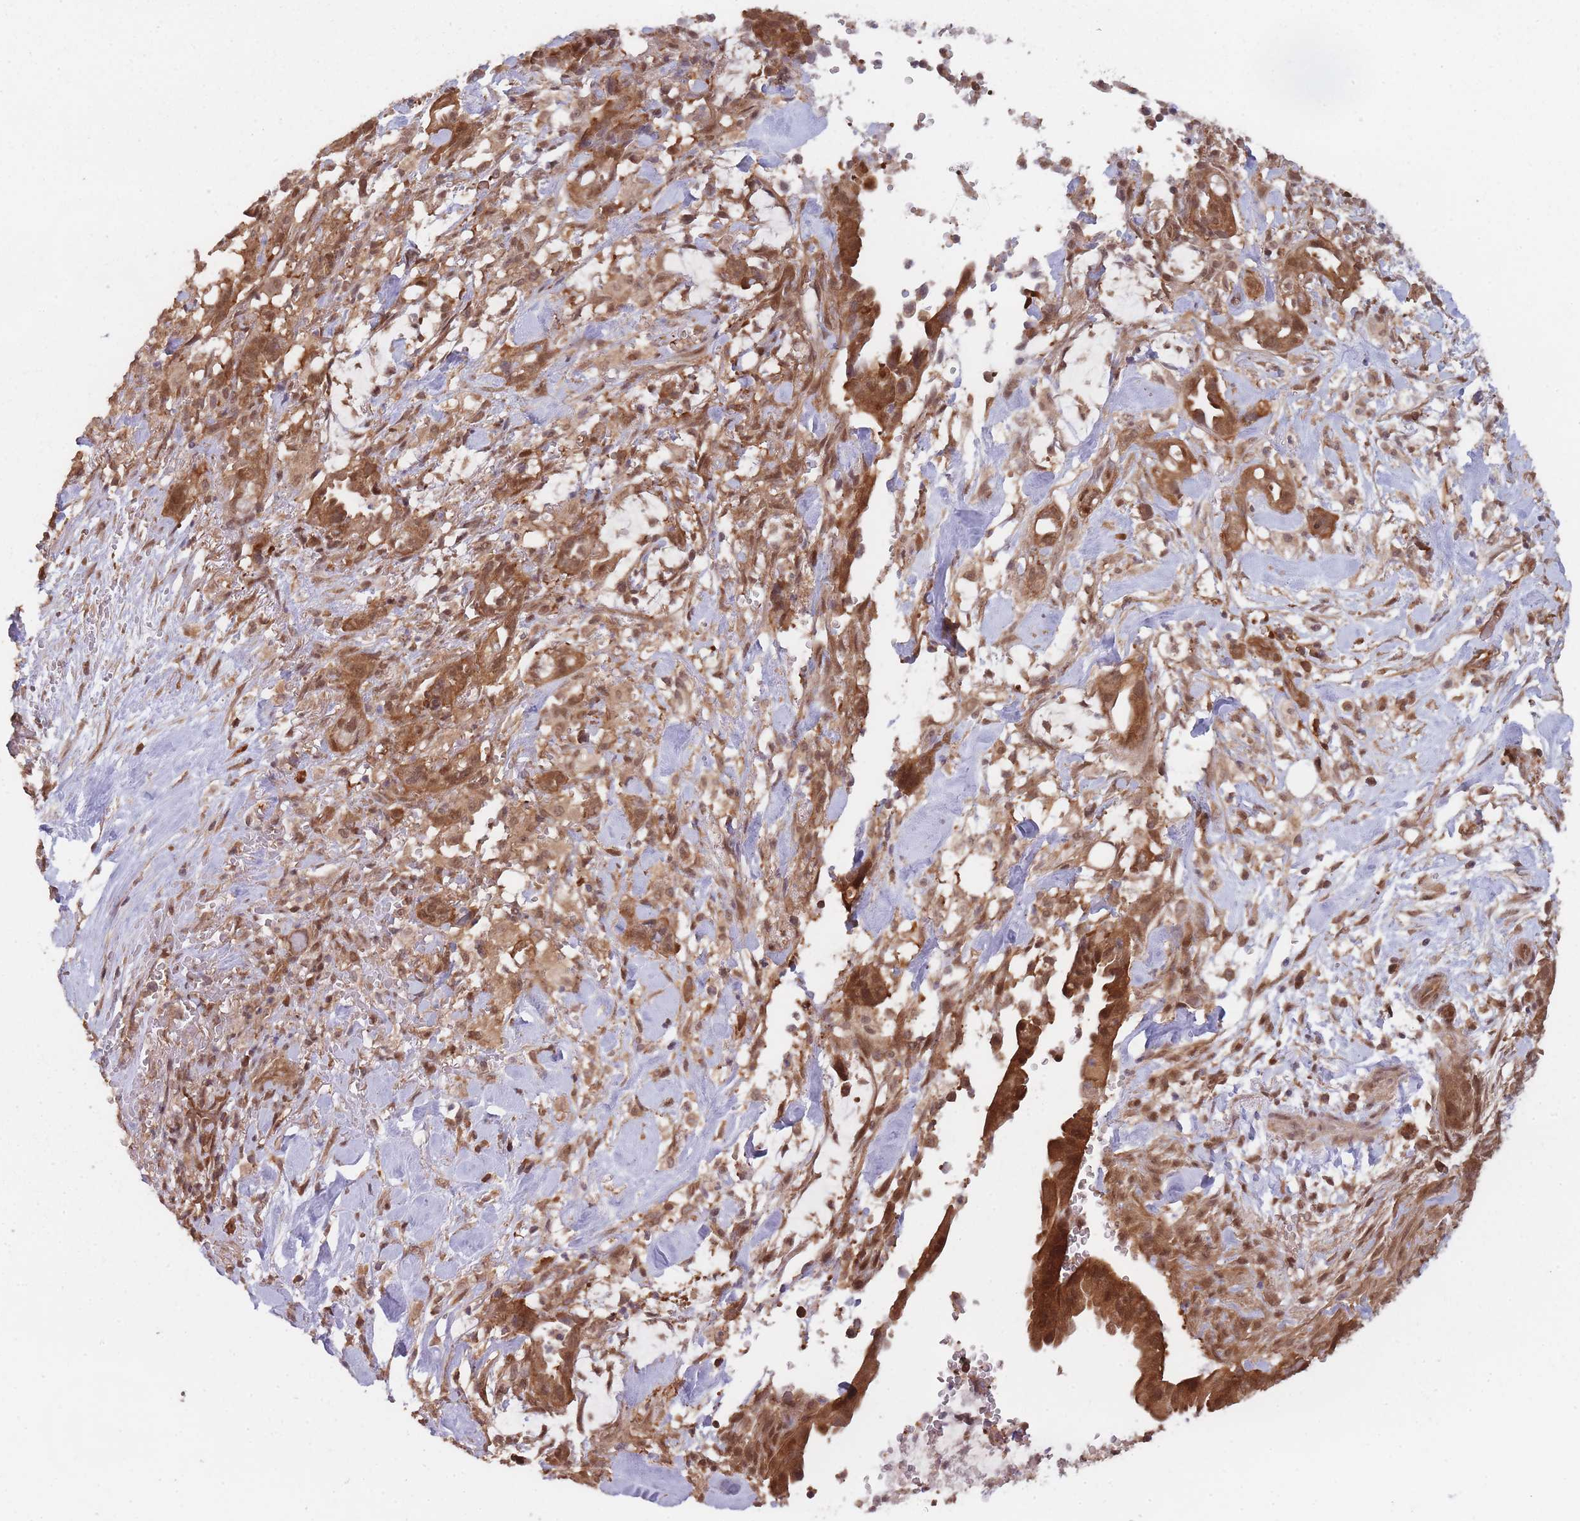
{"staining": {"intensity": "moderate", "quantity": ">75%", "location": "cytoplasmic/membranous,nuclear"}, "tissue": "pancreatic cancer", "cell_type": "Tumor cells", "image_type": "cancer", "snomed": [{"axis": "morphology", "description": "Adenocarcinoma, NOS"}, {"axis": "topography", "description": "Pancreas"}], "caption": "A brown stain labels moderate cytoplasmic/membranous and nuclear expression of a protein in pancreatic cancer (adenocarcinoma) tumor cells.", "gene": "PPP6R3", "patient": {"sex": "male", "age": 44}}